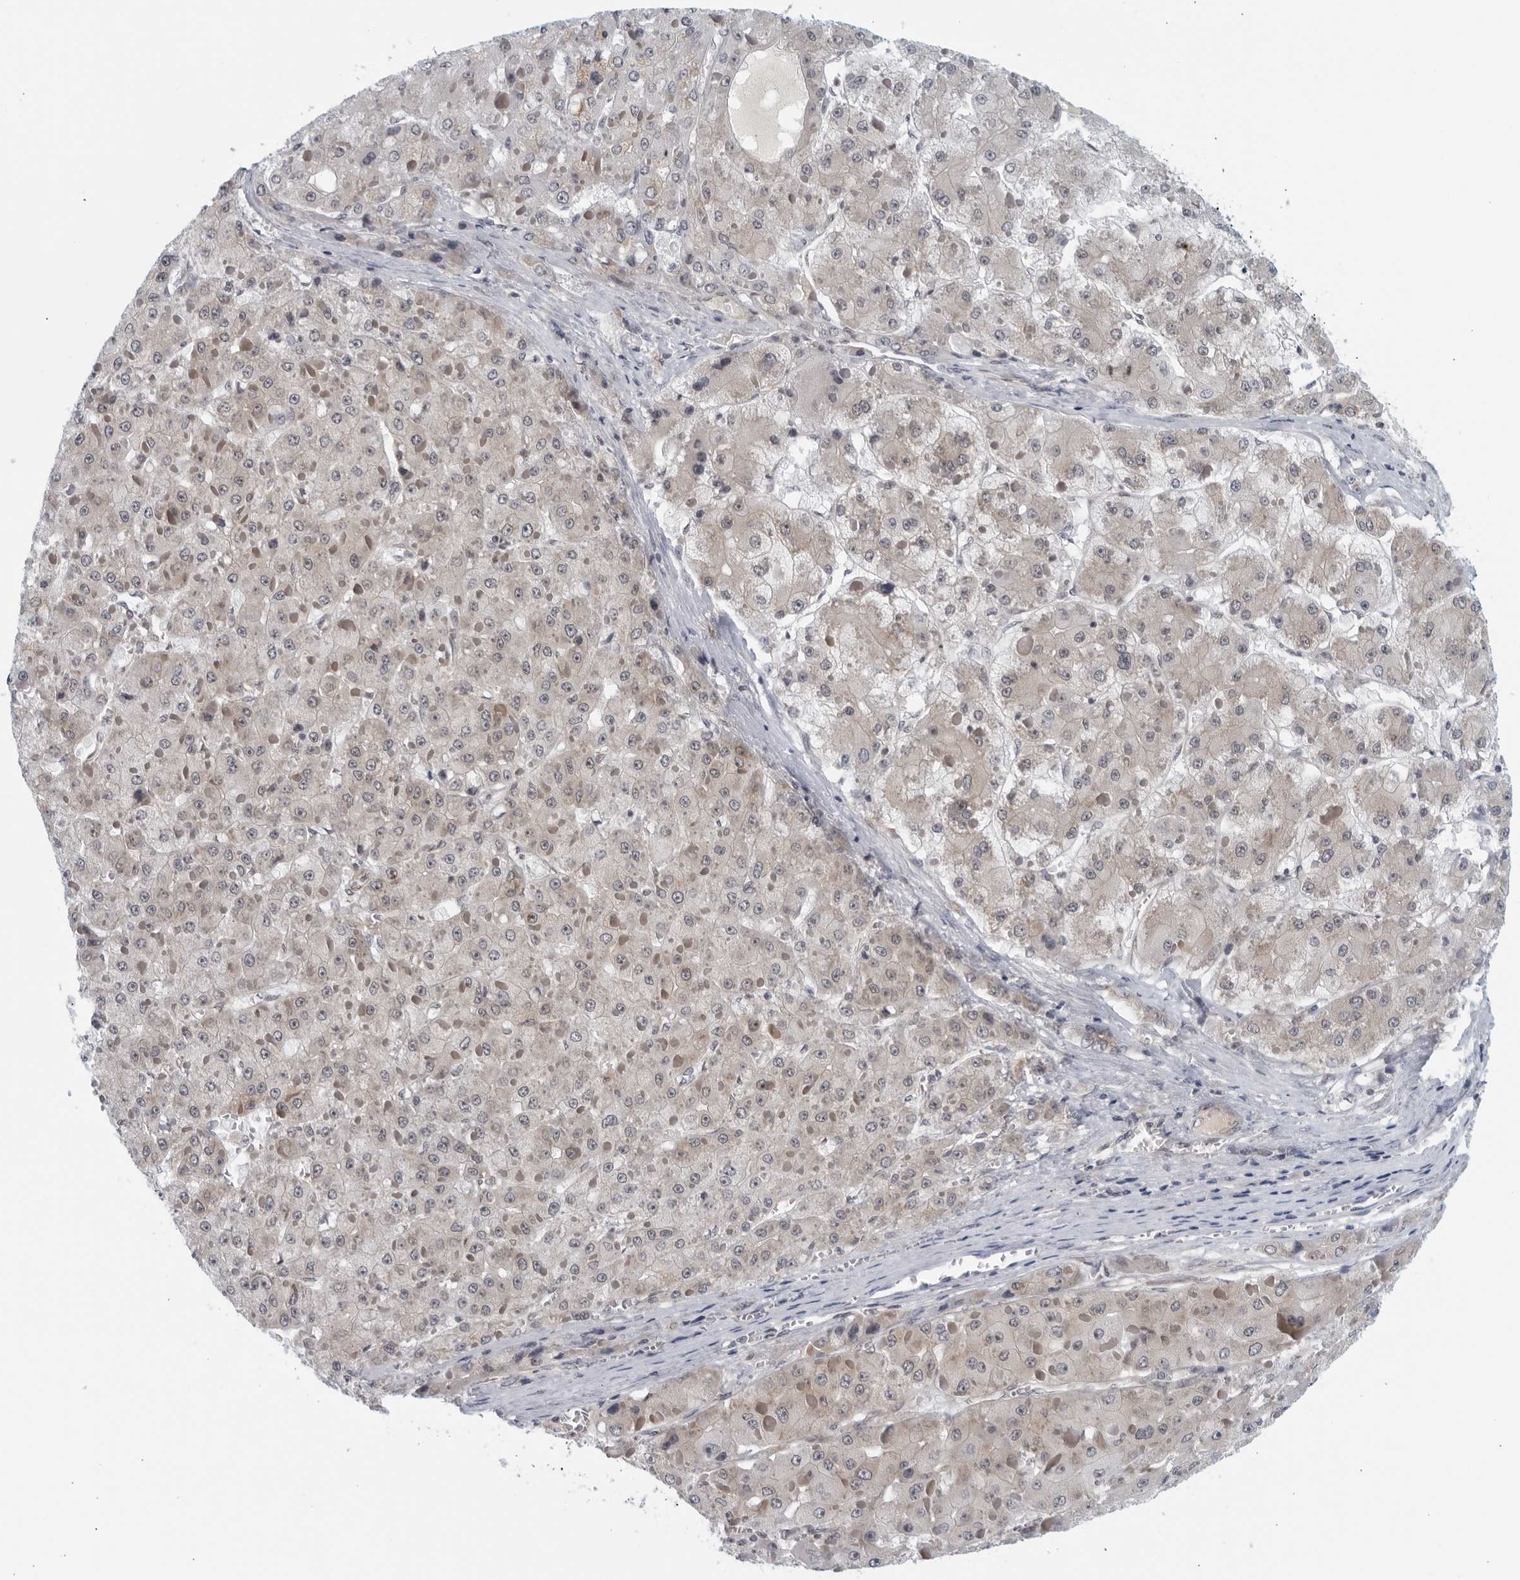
{"staining": {"intensity": "negative", "quantity": "none", "location": "none"}, "tissue": "liver cancer", "cell_type": "Tumor cells", "image_type": "cancer", "snomed": [{"axis": "morphology", "description": "Carcinoma, Hepatocellular, NOS"}, {"axis": "topography", "description": "Liver"}], "caption": "Immunohistochemical staining of hepatocellular carcinoma (liver) exhibits no significant positivity in tumor cells.", "gene": "RC3H1", "patient": {"sex": "female", "age": 73}}